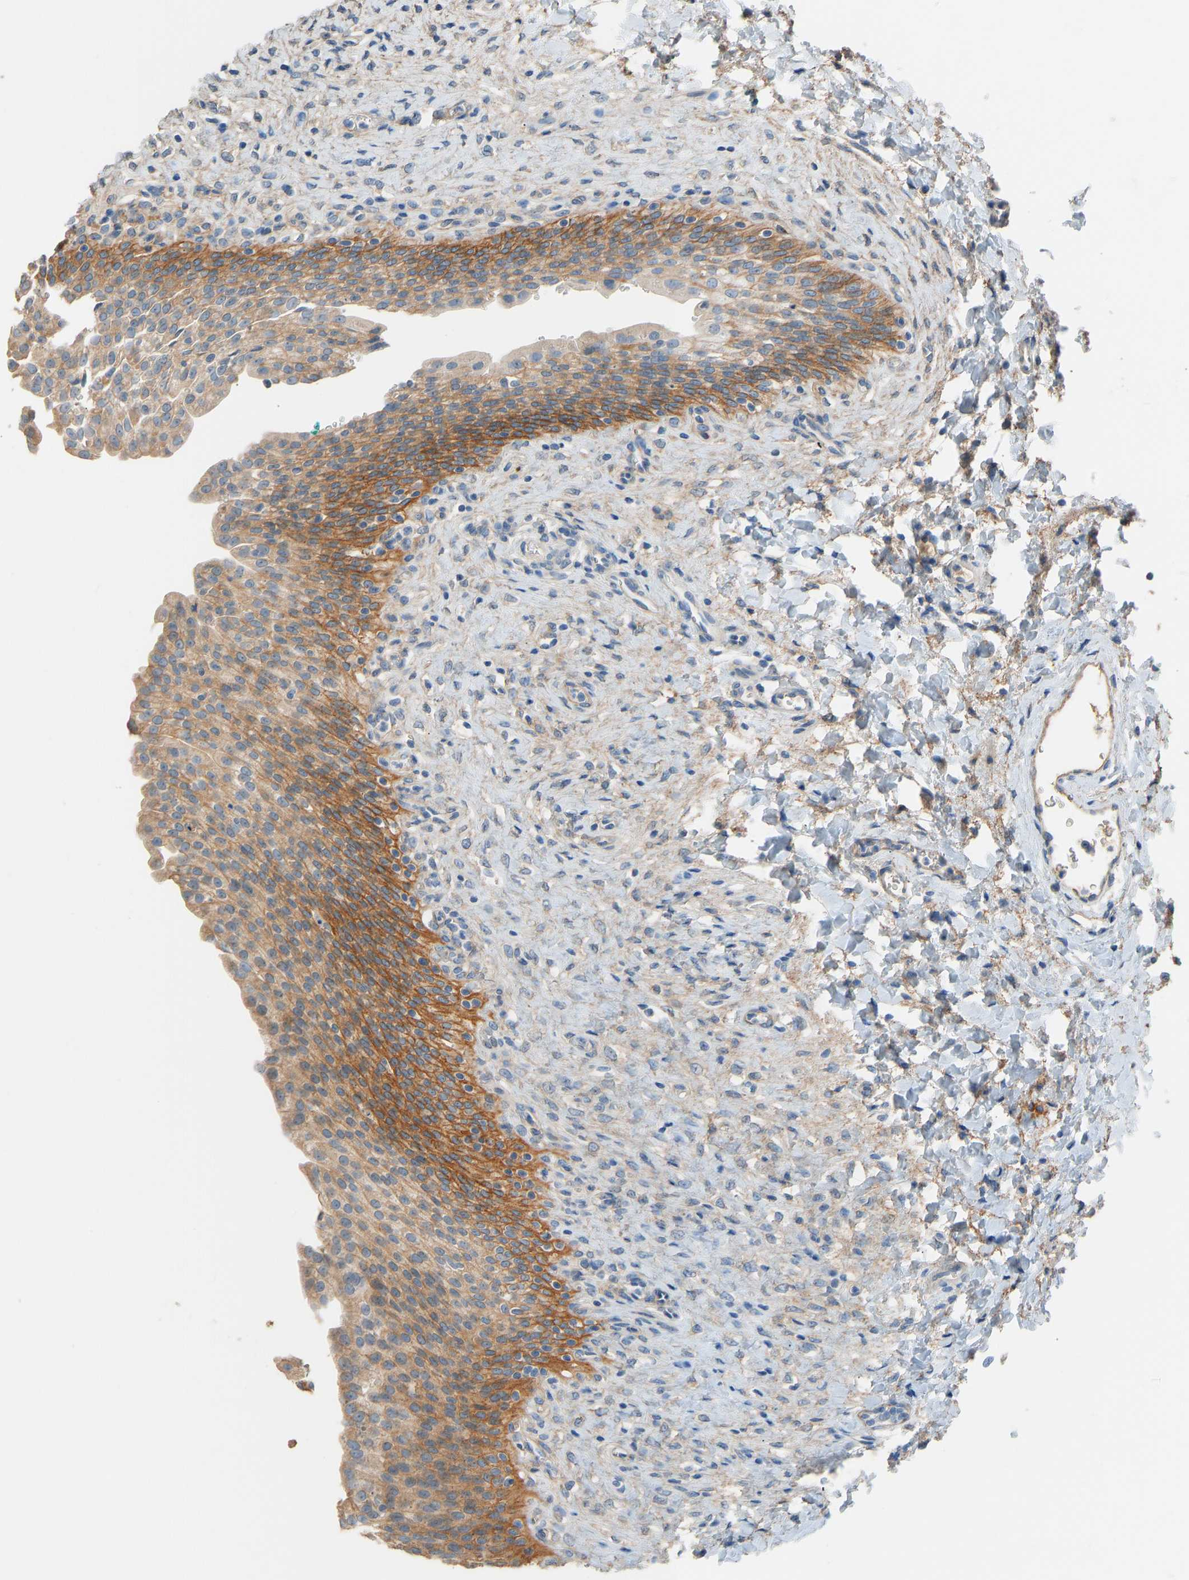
{"staining": {"intensity": "moderate", "quantity": ">75%", "location": "cytoplasmic/membranous"}, "tissue": "urinary bladder", "cell_type": "Urothelial cells", "image_type": "normal", "snomed": [{"axis": "morphology", "description": "Urothelial carcinoma, High grade"}, {"axis": "topography", "description": "Urinary bladder"}], "caption": "A histopathology image of urinary bladder stained for a protein exhibits moderate cytoplasmic/membranous brown staining in urothelial cells.", "gene": "TGFBR3", "patient": {"sex": "male", "age": 46}}